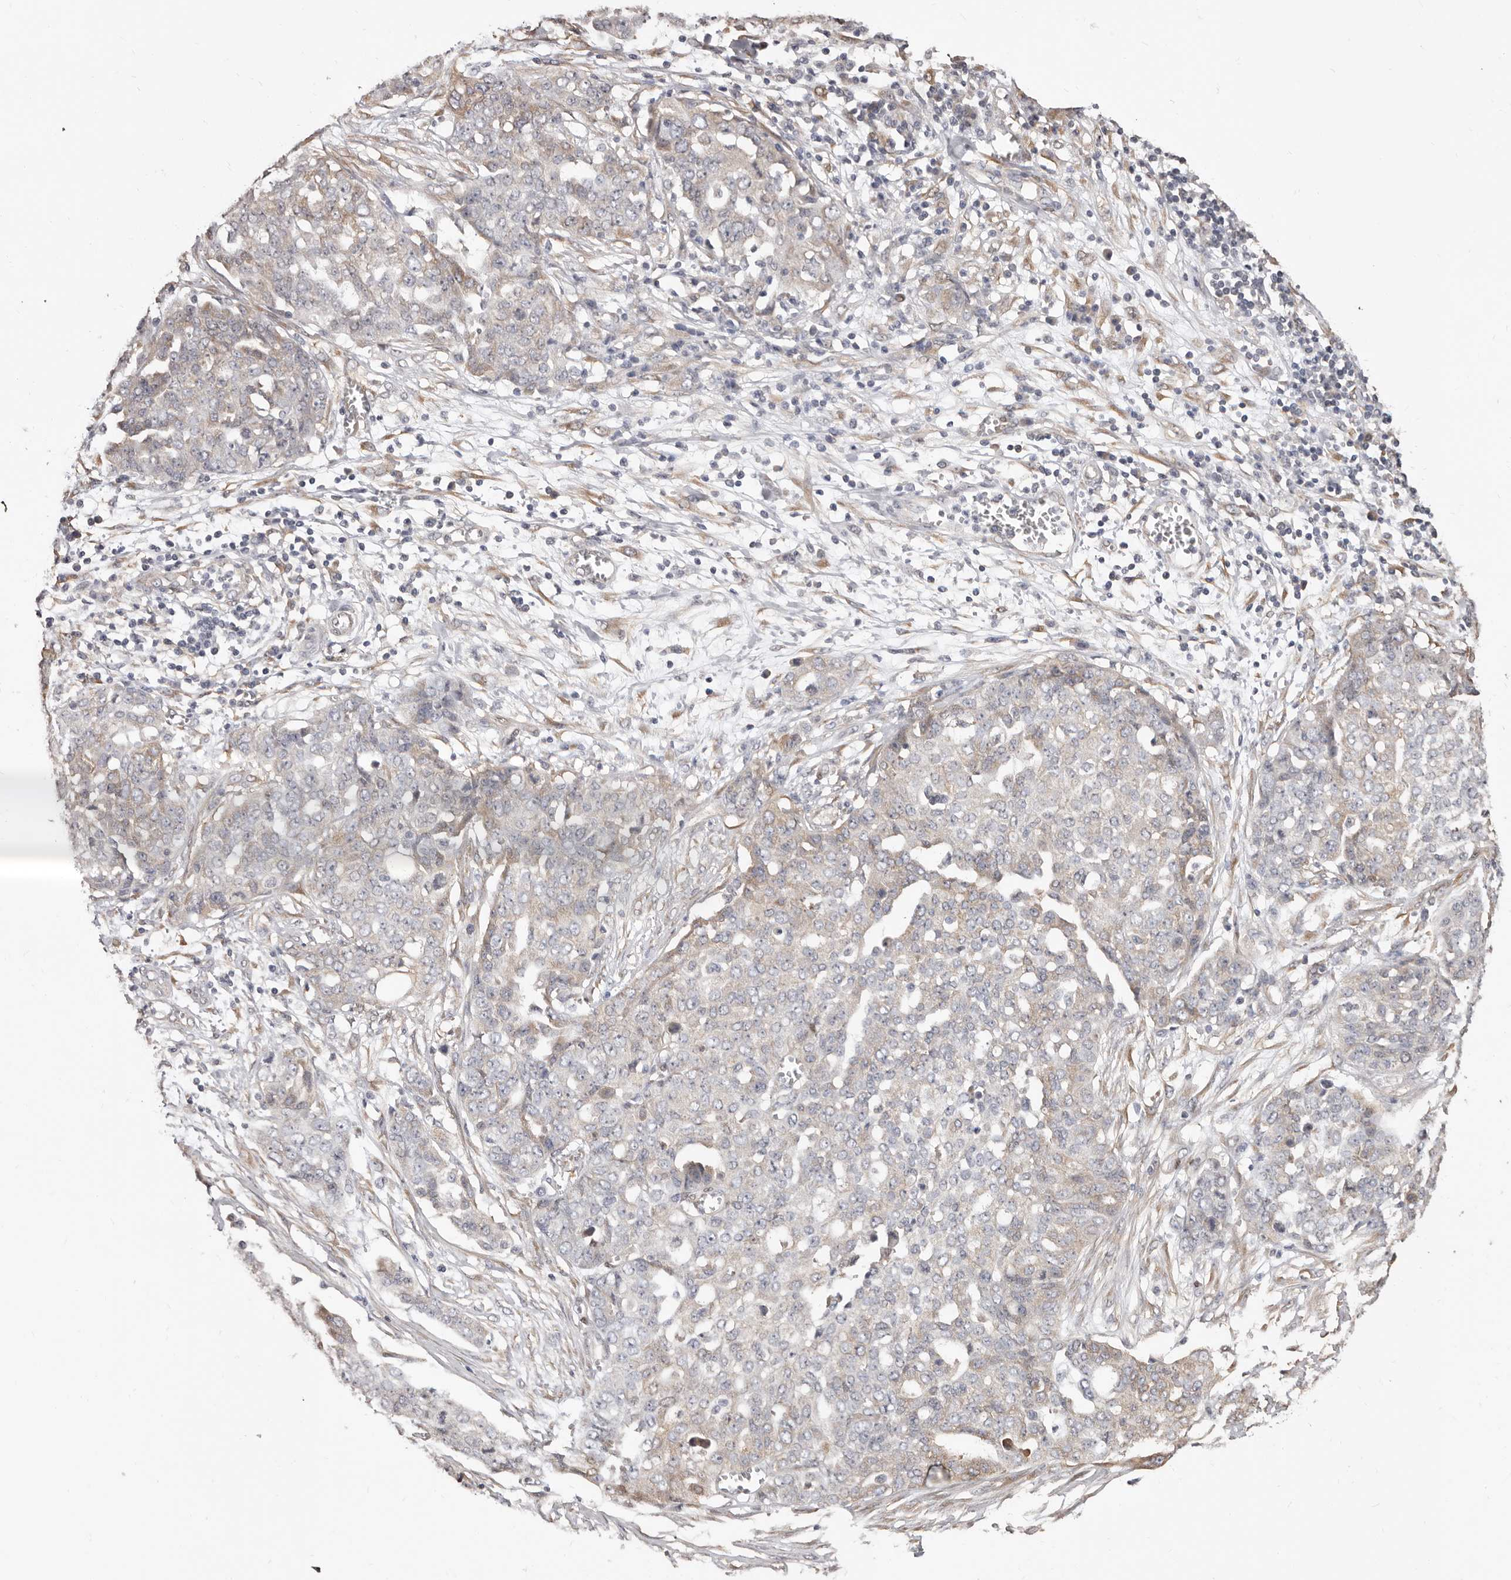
{"staining": {"intensity": "weak", "quantity": "<25%", "location": "cytoplasmic/membranous"}, "tissue": "ovarian cancer", "cell_type": "Tumor cells", "image_type": "cancer", "snomed": [{"axis": "morphology", "description": "Cystadenocarcinoma, serous, NOS"}, {"axis": "topography", "description": "Soft tissue"}, {"axis": "topography", "description": "Ovary"}], "caption": "Immunohistochemical staining of human ovarian cancer (serous cystadenocarcinoma) displays no significant staining in tumor cells. The staining is performed using DAB brown chromogen with nuclei counter-stained in using hematoxylin.", "gene": "KHDRBS2", "patient": {"sex": "female", "age": 57}}